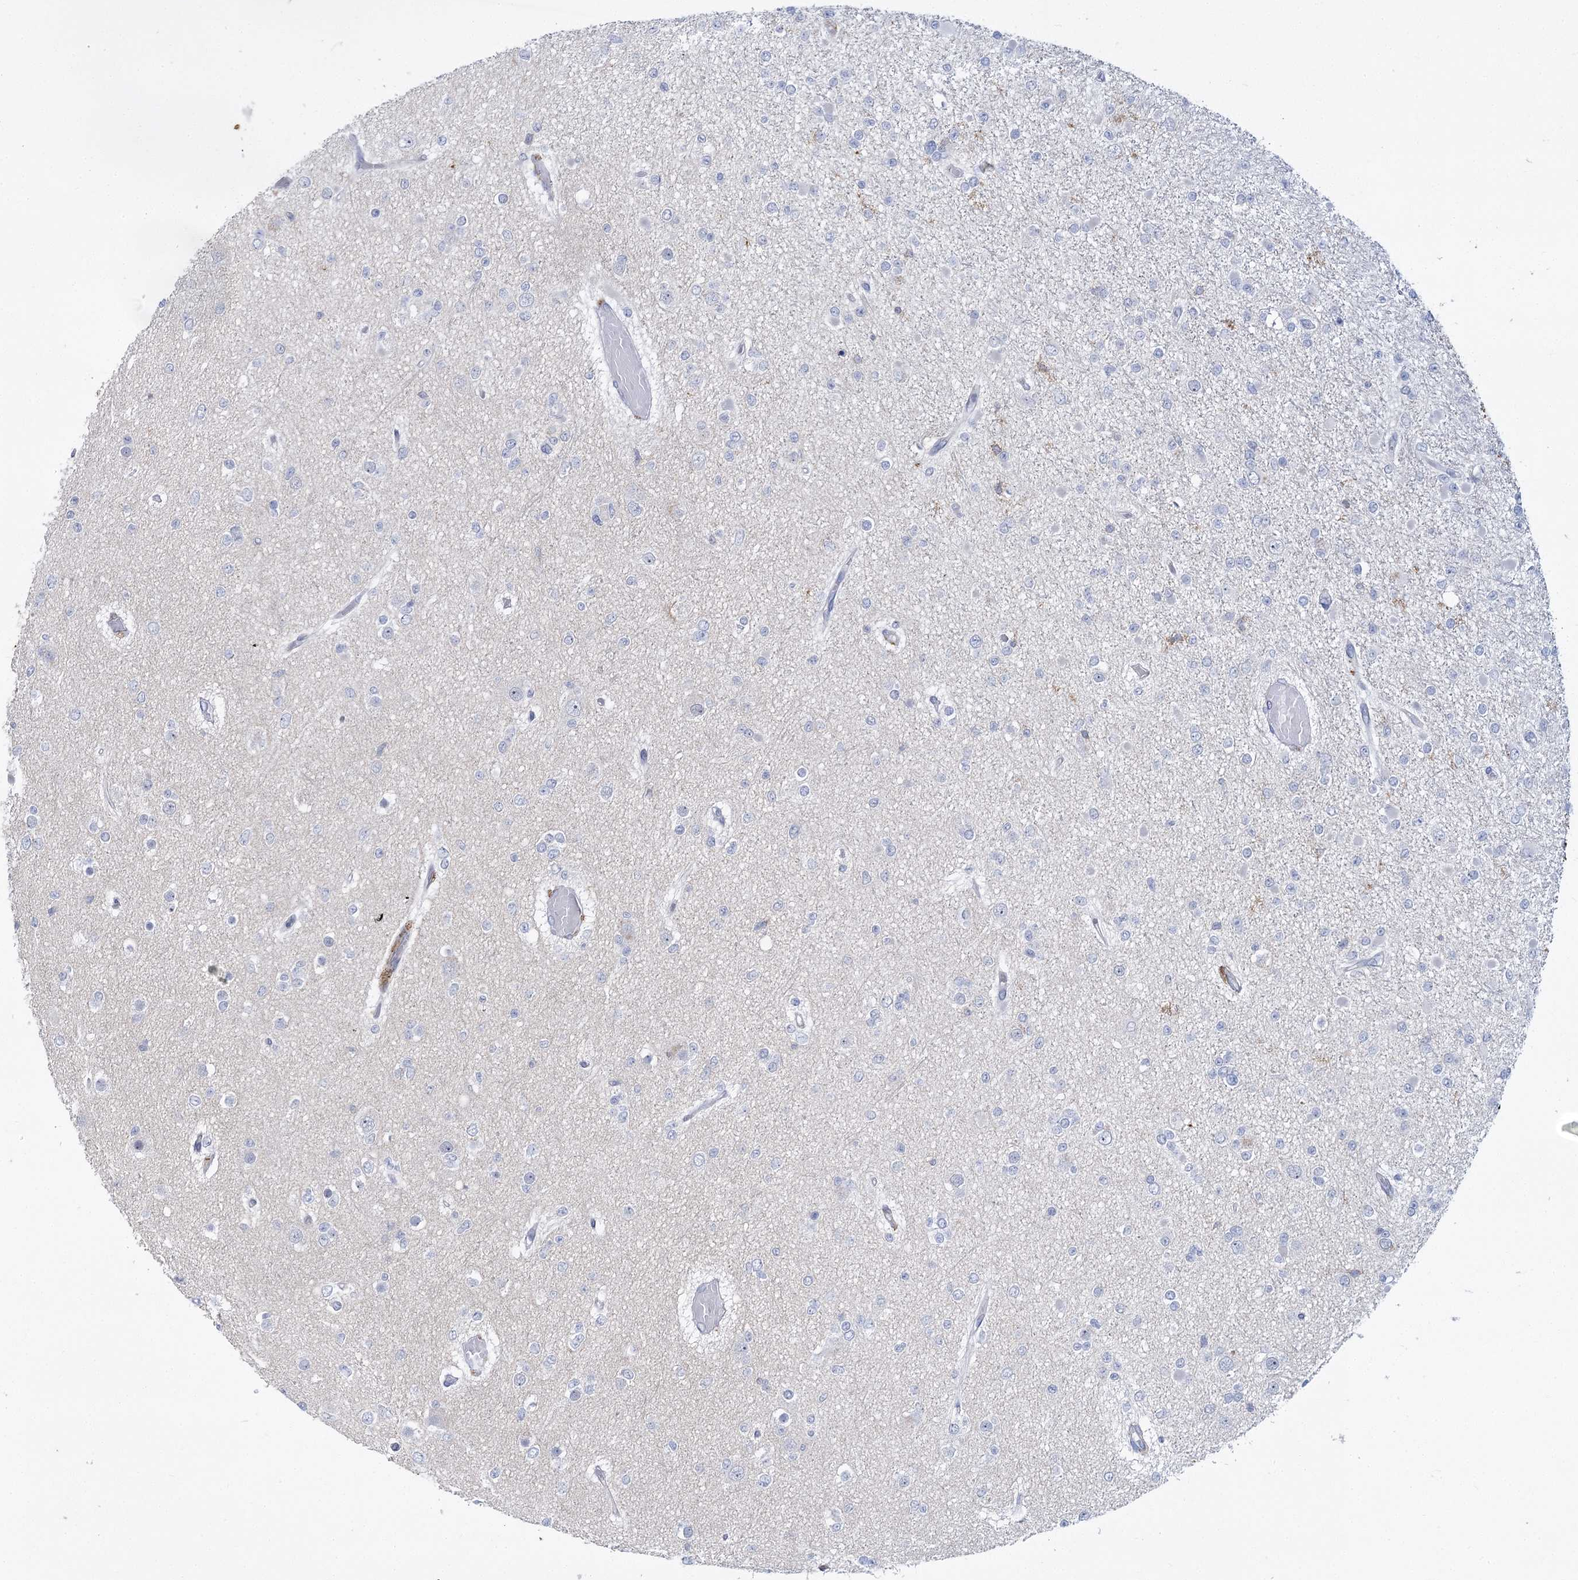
{"staining": {"intensity": "negative", "quantity": "none", "location": "none"}, "tissue": "glioma", "cell_type": "Tumor cells", "image_type": "cancer", "snomed": [{"axis": "morphology", "description": "Glioma, malignant, Low grade"}, {"axis": "topography", "description": "Brain"}], "caption": "This is an IHC histopathology image of human glioma. There is no staining in tumor cells.", "gene": "PIWIL4", "patient": {"sex": "female", "age": 22}}